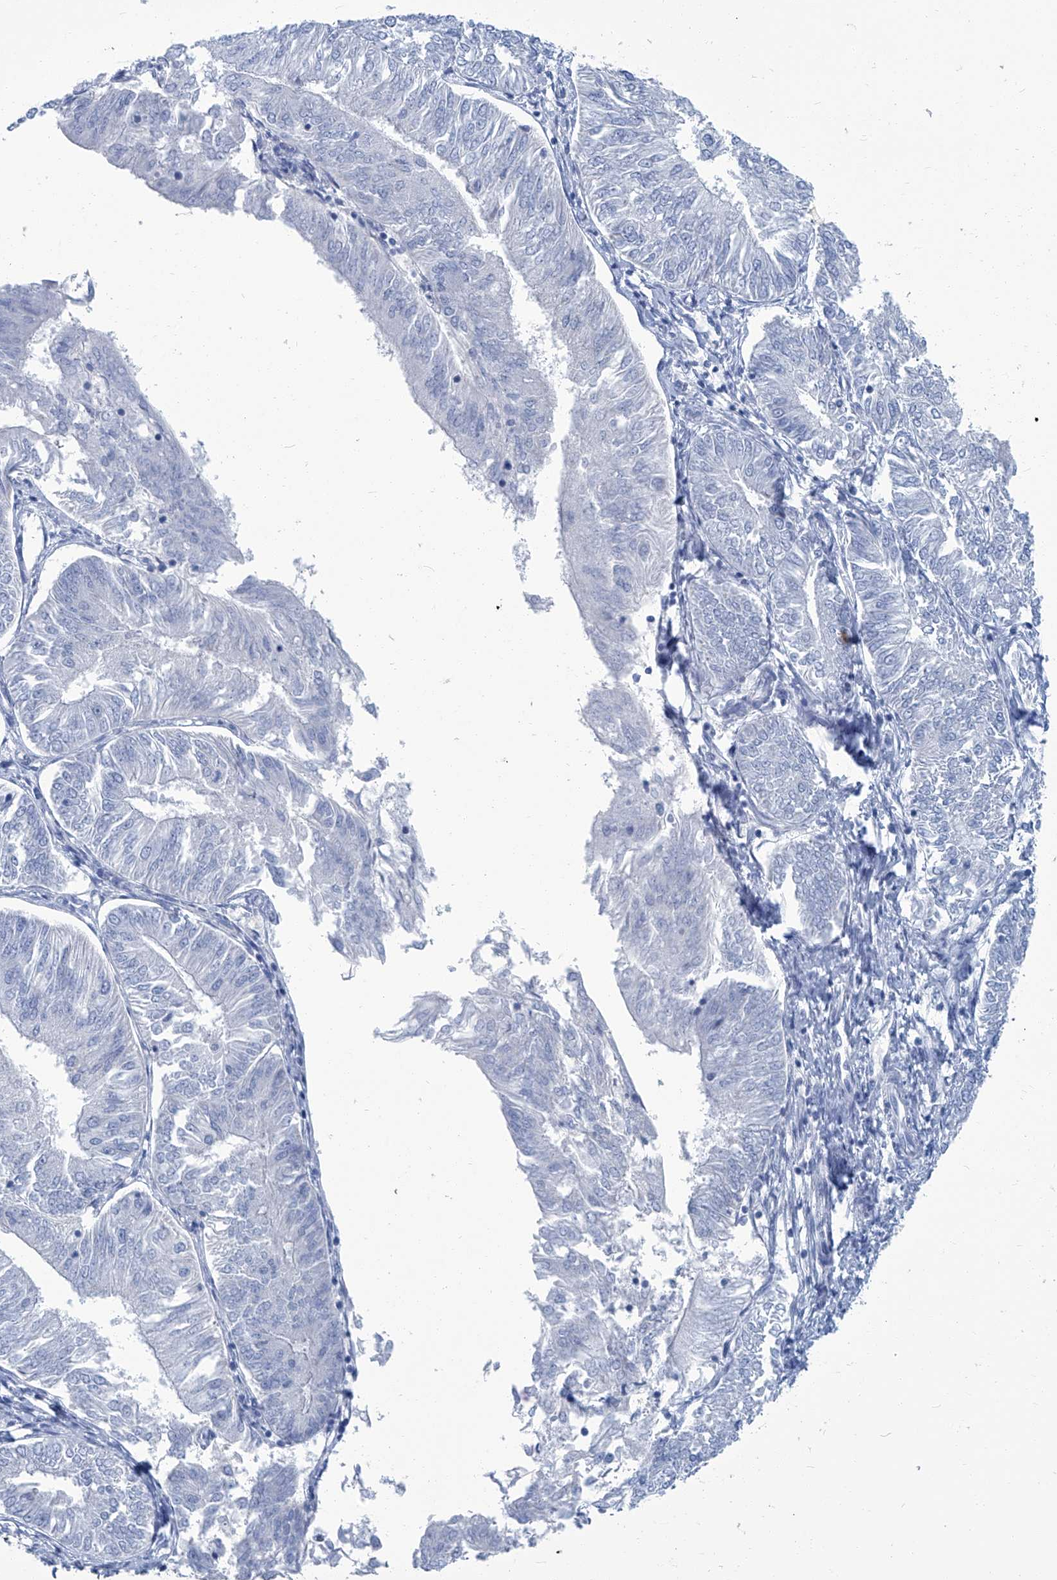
{"staining": {"intensity": "negative", "quantity": "none", "location": "none"}, "tissue": "endometrial cancer", "cell_type": "Tumor cells", "image_type": "cancer", "snomed": [{"axis": "morphology", "description": "Adenocarcinoma, NOS"}, {"axis": "topography", "description": "Endometrium"}], "caption": "Immunohistochemical staining of adenocarcinoma (endometrial) shows no significant staining in tumor cells.", "gene": "PFKL", "patient": {"sex": "female", "age": 58}}